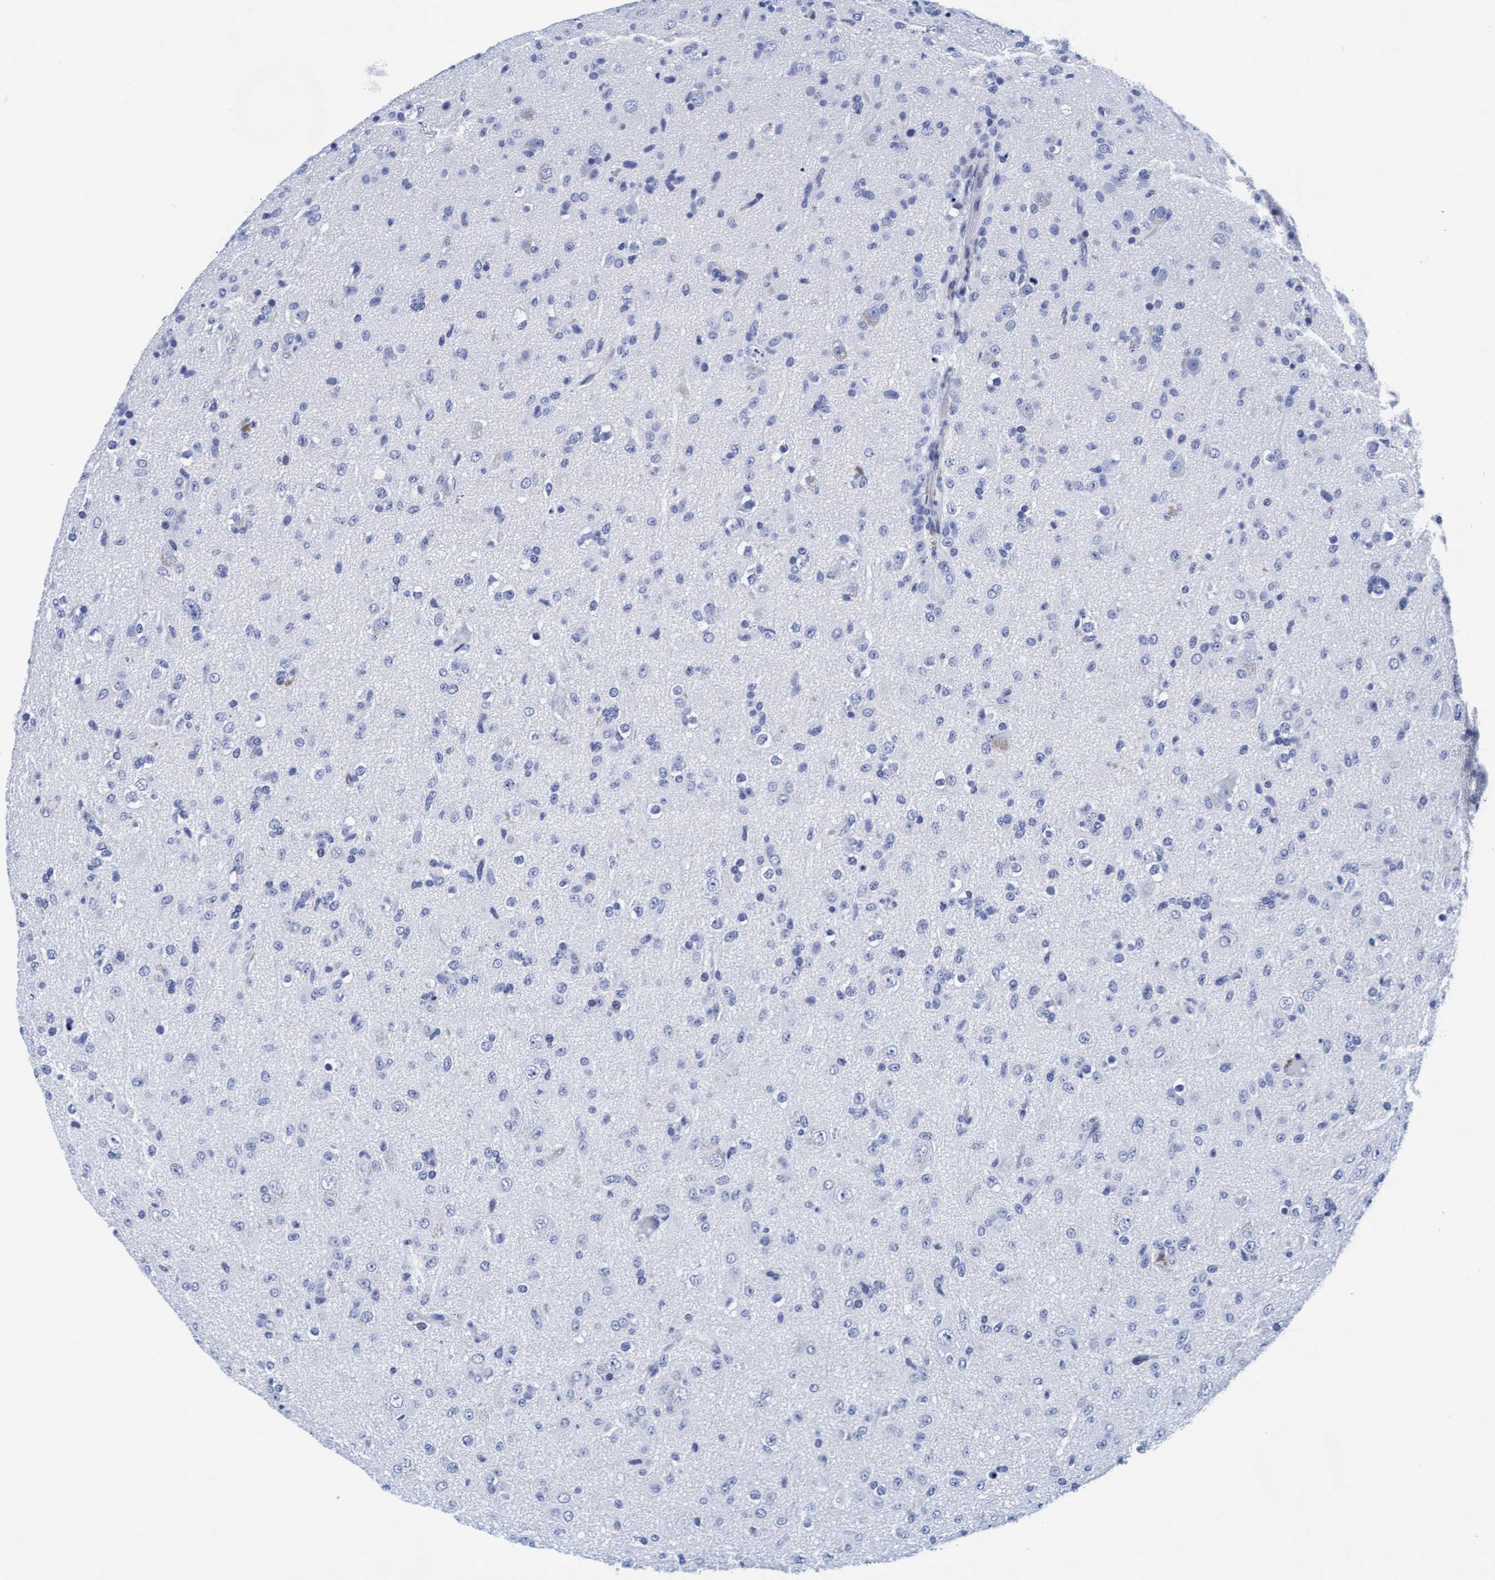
{"staining": {"intensity": "negative", "quantity": "none", "location": "none"}, "tissue": "glioma", "cell_type": "Tumor cells", "image_type": "cancer", "snomed": [{"axis": "morphology", "description": "Glioma, malignant, Low grade"}, {"axis": "topography", "description": "Brain"}], "caption": "The immunohistochemistry (IHC) histopathology image has no significant staining in tumor cells of low-grade glioma (malignant) tissue.", "gene": "ARSG", "patient": {"sex": "male", "age": 65}}